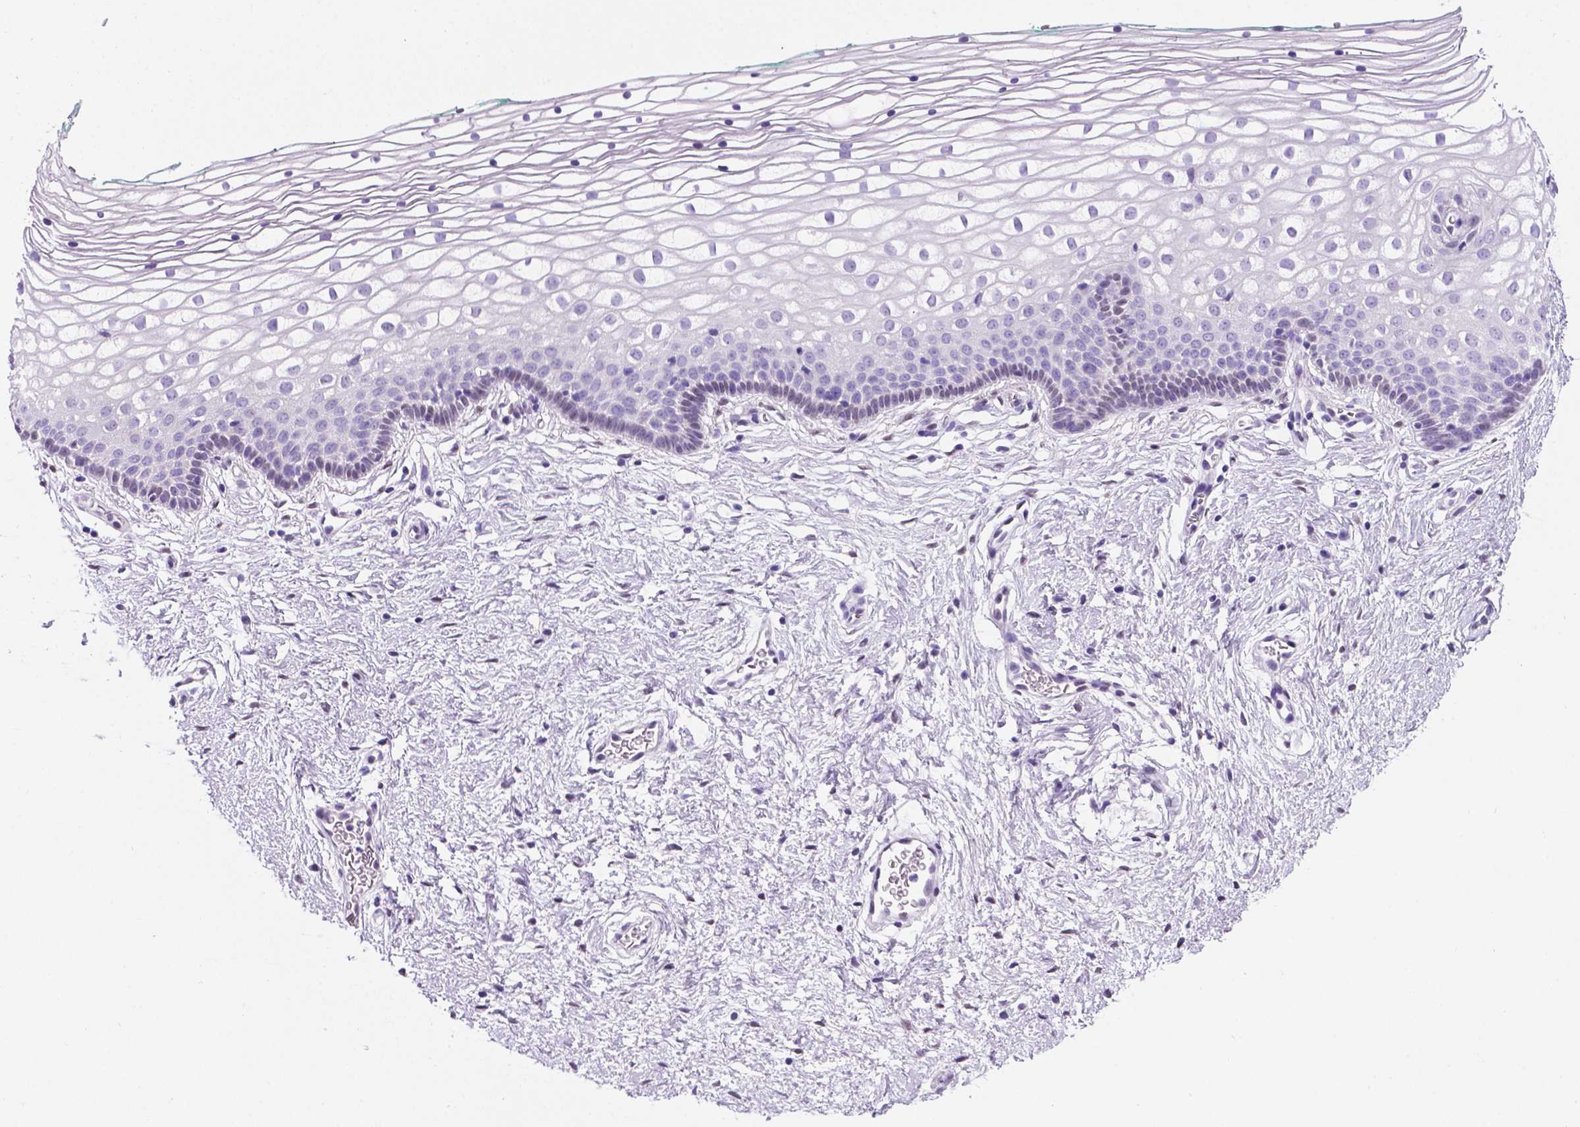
{"staining": {"intensity": "negative", "quantity": "none", "location": "none"}, "tissue": "vagina", "cell_type": "Squamous epithelial cells", "image_type": "normal", "snomed": [{"axis": "morphology", "description": "Normal tissue, NOS"}, {"axis": "topography", "description": "Vagina"}], "caption": "Immunohistochemistry image of benign human vagina stained for a protein (brown), which exhibits no positivity in squamous epithelial cells.", "gene": "TMEM210", "patient": {"sex": "female", "age": 36}}